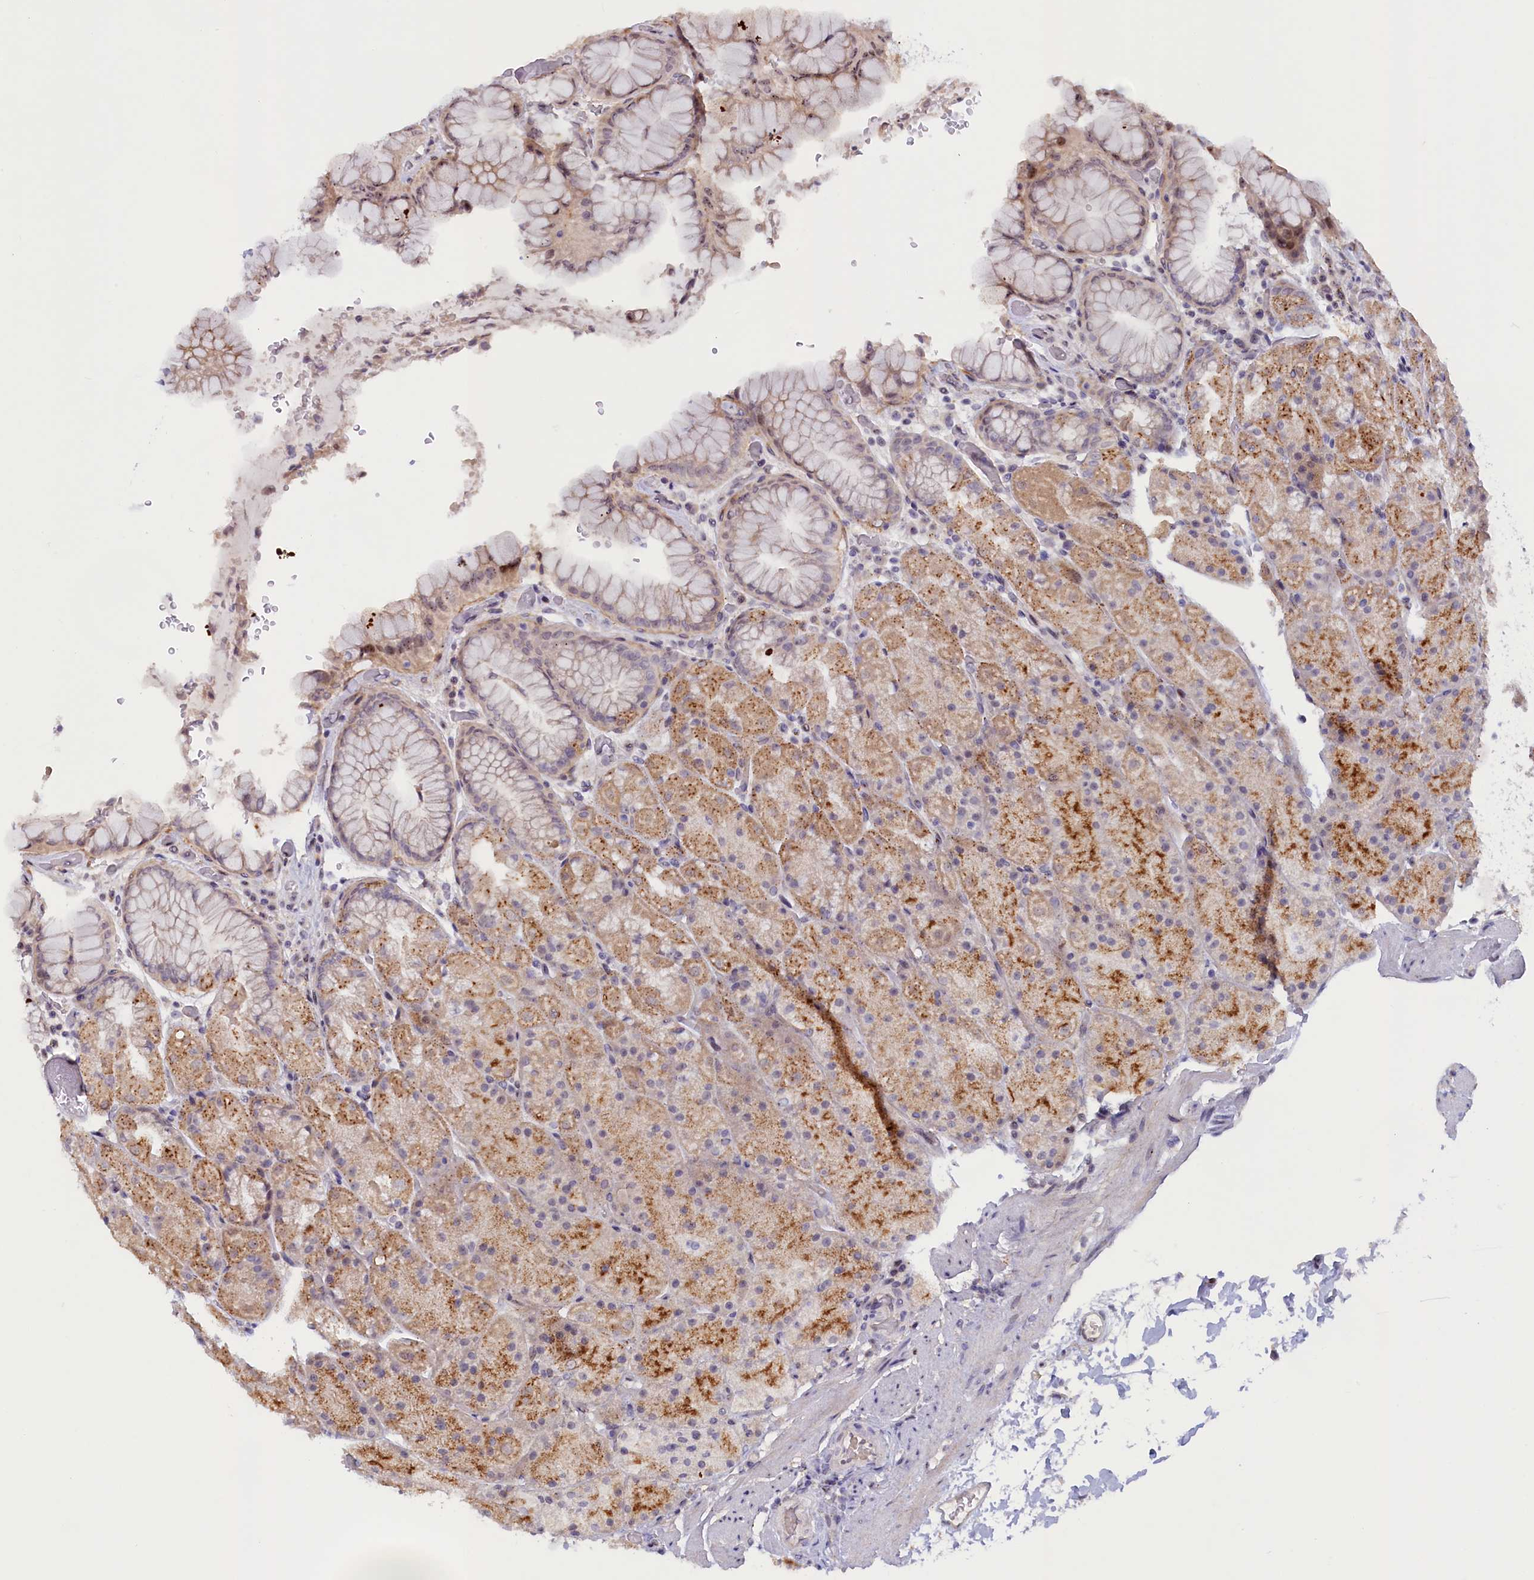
{"staining": {"intensity": "moderate", "quantity": ">75%", "location": "cytoplasmic/membranous"}, "tissue": "stomach", "cell_type": "Glandular cells", "image_type": "normal", "snomed": [{"axis": "morphology", "description": "Normal tissue, NOS"}, {"axis": "topography", "description": "Stomach, upper"}, {"axis": "topography", "description": "Stomach, lower"}], "caption": "This photomicrograph displays normal stomach stained with immunohistochemistry (IHC) to label a protein in brown. The cytoplasmic/membranous of glandular cells show moderate positivity for the protein. Nuclei are counter-stained blue.", "gene": "HYKK", "patient": {"sex": "male", "age": 67}}